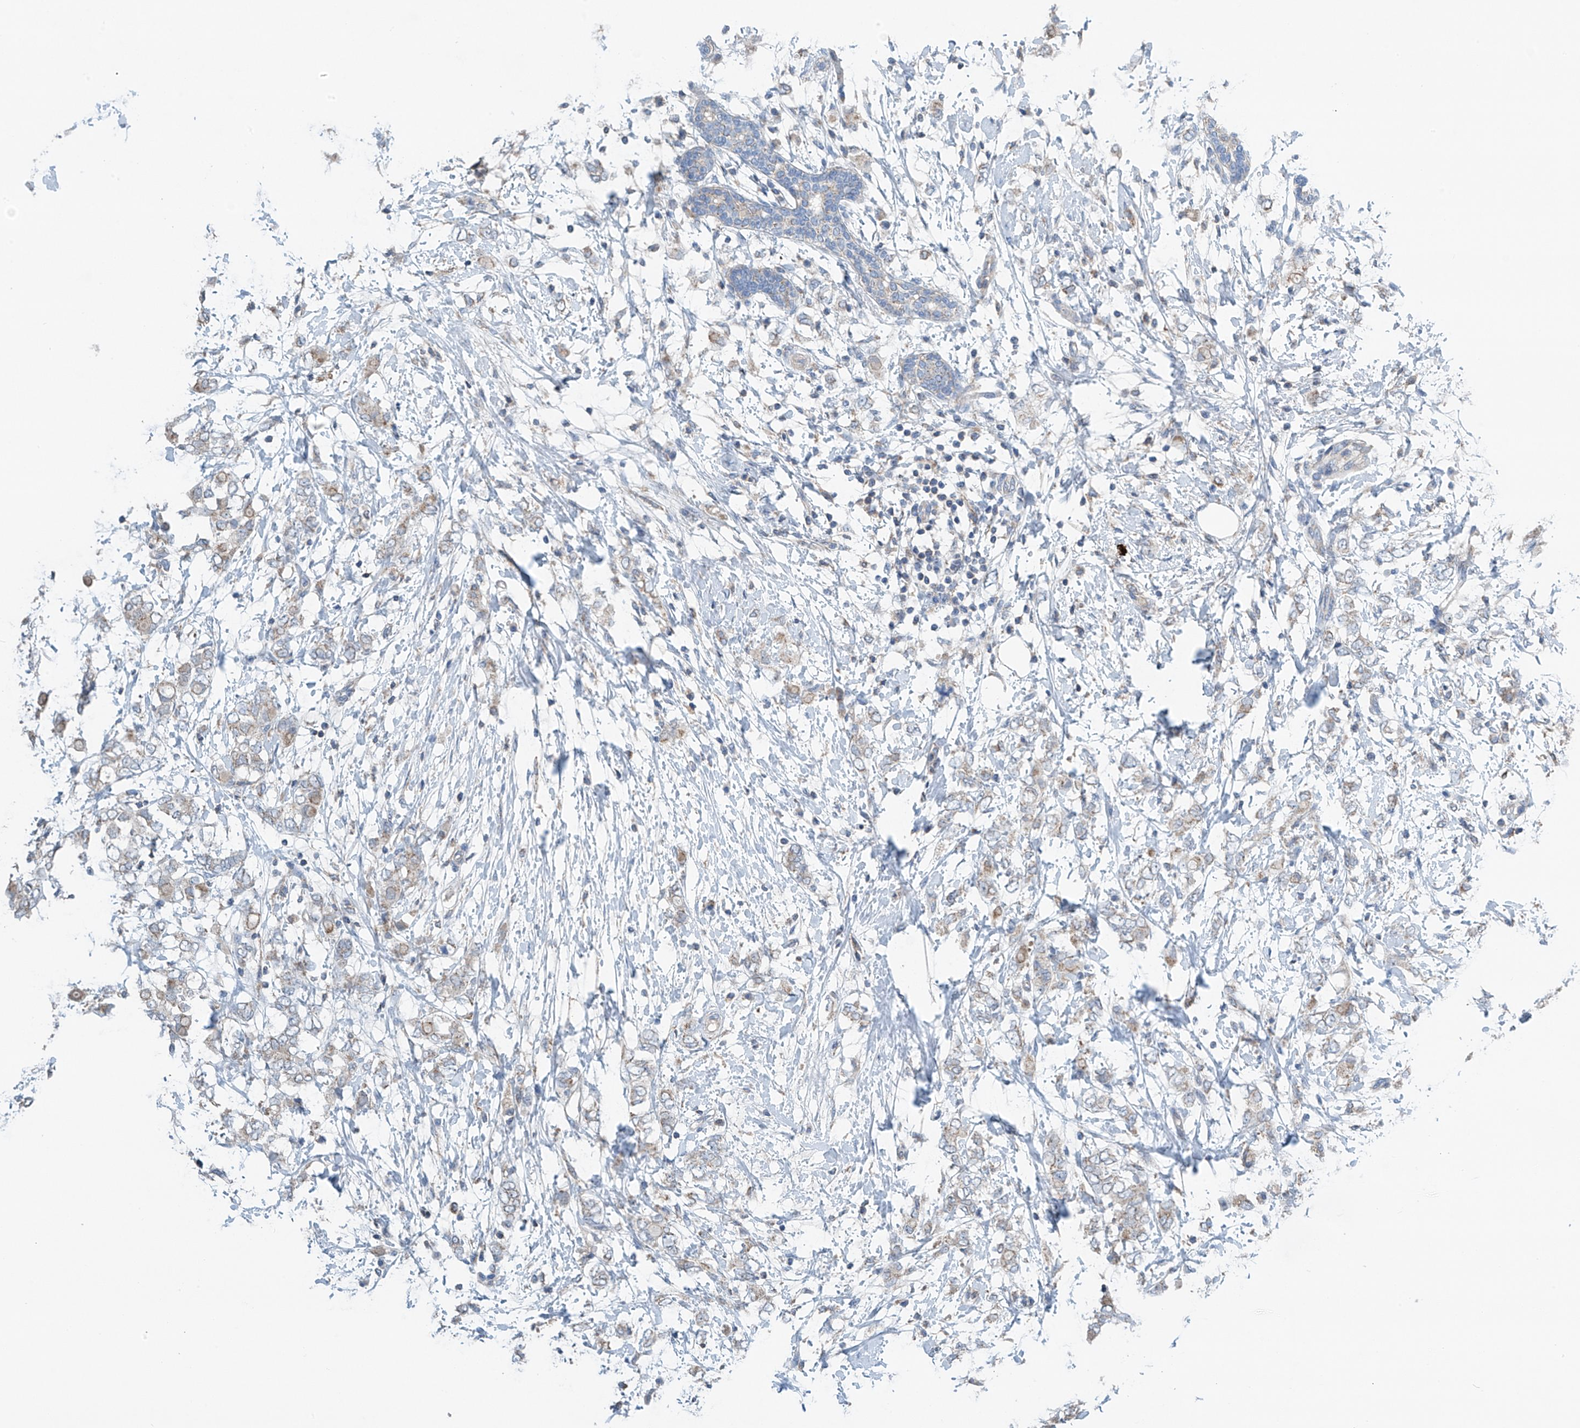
{"staining": {"intensity": "weak", "quantity": "25%-75%", "location": "cytoplasmic/membranous"}, "tissue": "breast cancer", "cell_type": "Tumor cells", "image_type": "cancer", "snomed": [{"axis": "morphology", "description": "Normal tissue, NOS"}, {"axis": "morphology", "description": "Lobular carcinoma"}, {"axis": "topography", "description": "Breast"}], "caption": "High-power microscopy captured an immunohistochemistry (IHC) histopathology image of breast cancer (lobular carcinoma), revealing weak cytoplasmic/membranous positivity in about 25%-75% of tumor cells. (DAB (3,3'-diaminobenzidine) IHC, brown staining for protein, blue staining for nuclei).", "gene": "SYN3", "patient": {"sex": "female", "age": 47}}